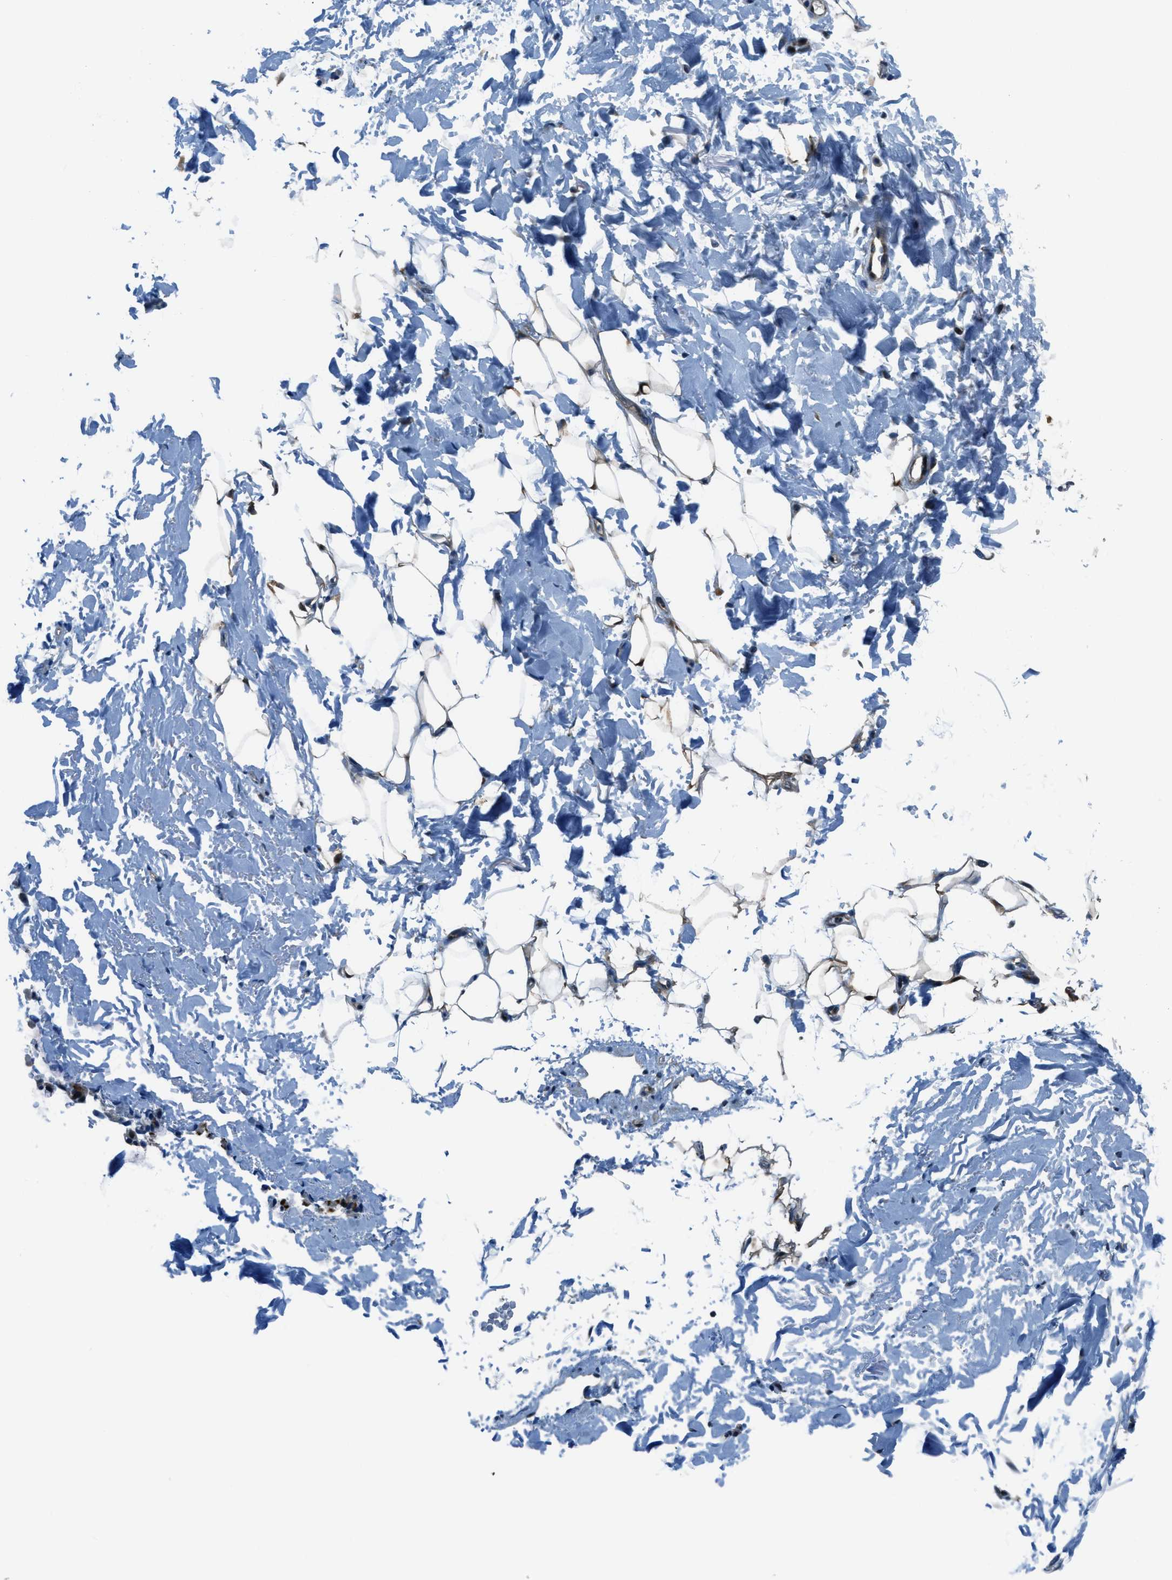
{"staining": {"intensity": "moderate", "quantity": "25%-75%", "location": "cytoplasmic/membranous"}, "tissue": "adipose tissue", "cell_type": "Adipocytes", "image_type": "normal", "snomed": [{"axis": "morphology", "description": "Normal tissue, NOS"}, {"axis": "topography", "description": "Cartilage tissue"}, {"axis": "topography", "description": "Bronchus"}], "caption": "Adipocytes exhibit medium levels of moderate cytoplasmic/membranous staining in approximately 25%-75% of cells in benign human adipose tissue. Immunohistochemistry (ihc) stains the protein in brown and the nuclei are stained blue.", "gene": "HEBP2", "patient": {"sex": "female", "age": 73}}